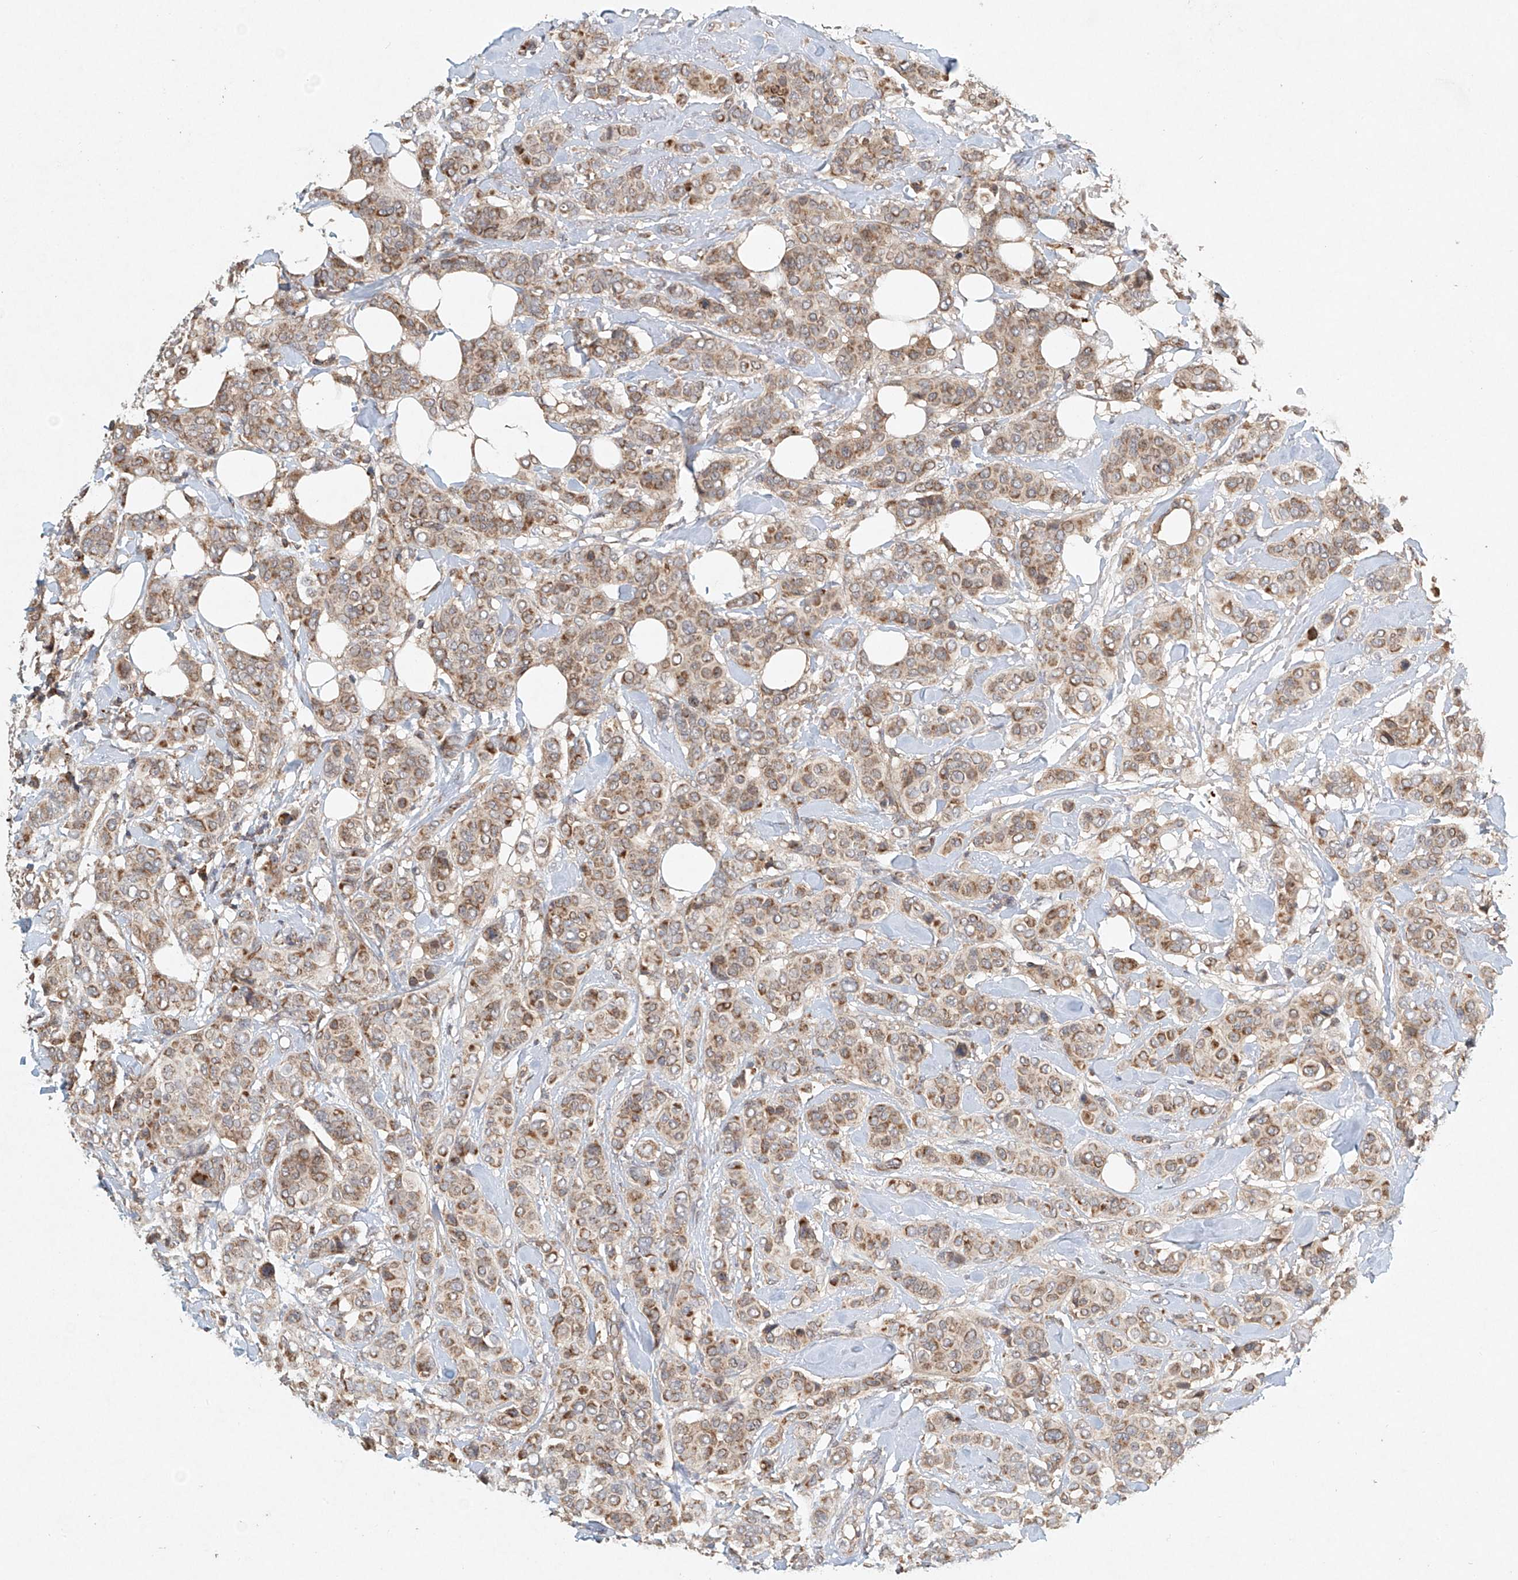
{"staining": {"intensity": "moderate", "quantity": ">75%", "location": "cytoplasmic/membranous"}, "tissue": "breast cancer", "cell_type": "Tumor cells", "image_type": "cancer", "snomed": [{"axis": "morphology", "description": "Lobular carcinoma"}, {"axis": "topography", "description": "Breast"}], "caption": "Protein staining exhibits moderate cytoplasmic/membranous staining in about >75% of tumor cells in lobular carcinoma (breast). Using DAB (brown) and hematoxylin (blue) stains, captured at high magnification using brightfield microscopy.", "gene": "DCAF11", "patient": {"sex": "female", "age": 51}}